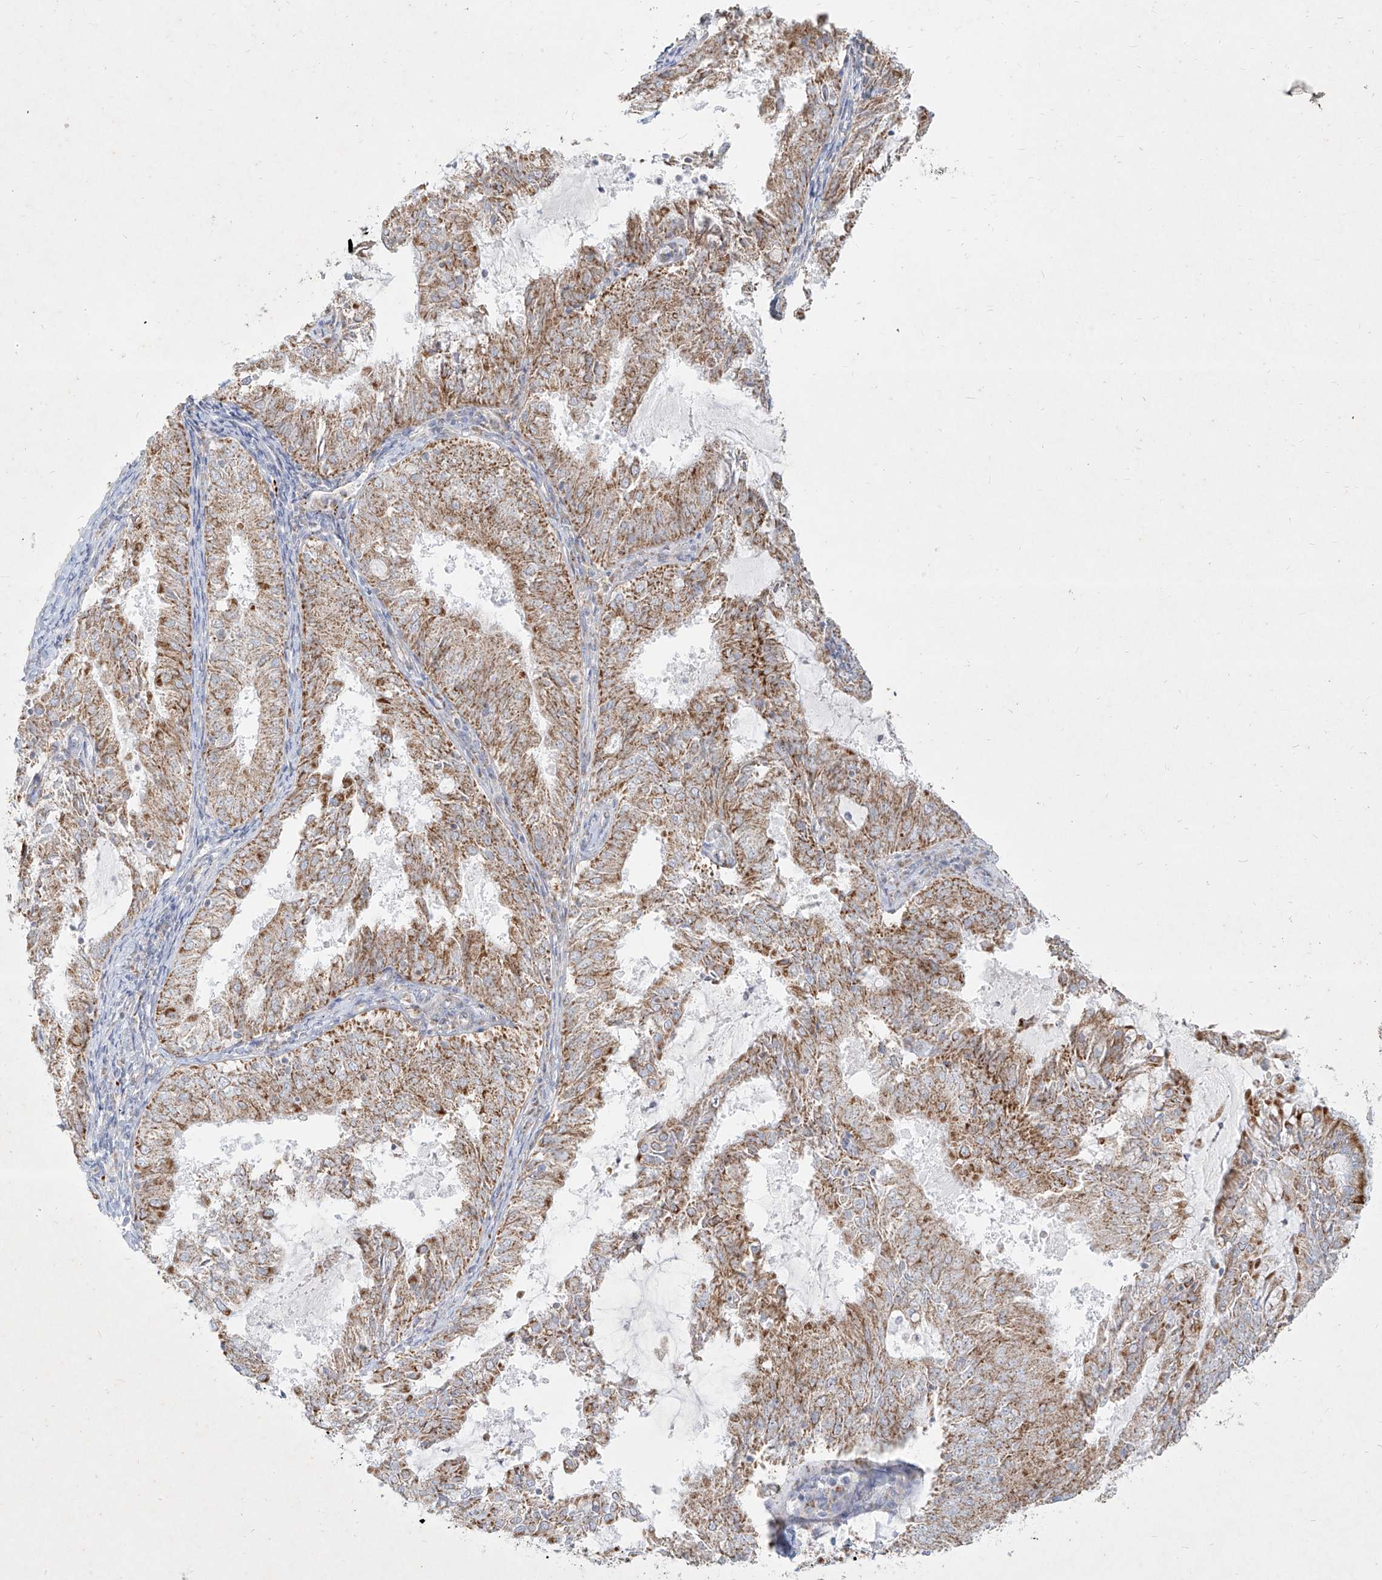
{"staining": {"intensity": "moderate", "quantity": ">75%", "location": "cytoplasmic/membranous"}, "tissue": "endometrial cancer", "cell_type": "Tumor cells", "image_type": "cancer", "snomed": [{"axis": "morphology", "description": "Adenocarcinoma, NOS"}, {"axis": "topography", "description": "Endometrium"}], "caption": "Protein expression analysis of endometrial adenocarcinoma reveals moderate cytoplasmic/membranous expression in approximately >75% of tumor cells. (Stains: DAB (3,3'-diaminobenzidine) in brown, nuclei in blue, Microscopy: brightfield microscopy at high magnification).", "gene": "MTX2", "patient": {"sex": "female", "age": 57}}